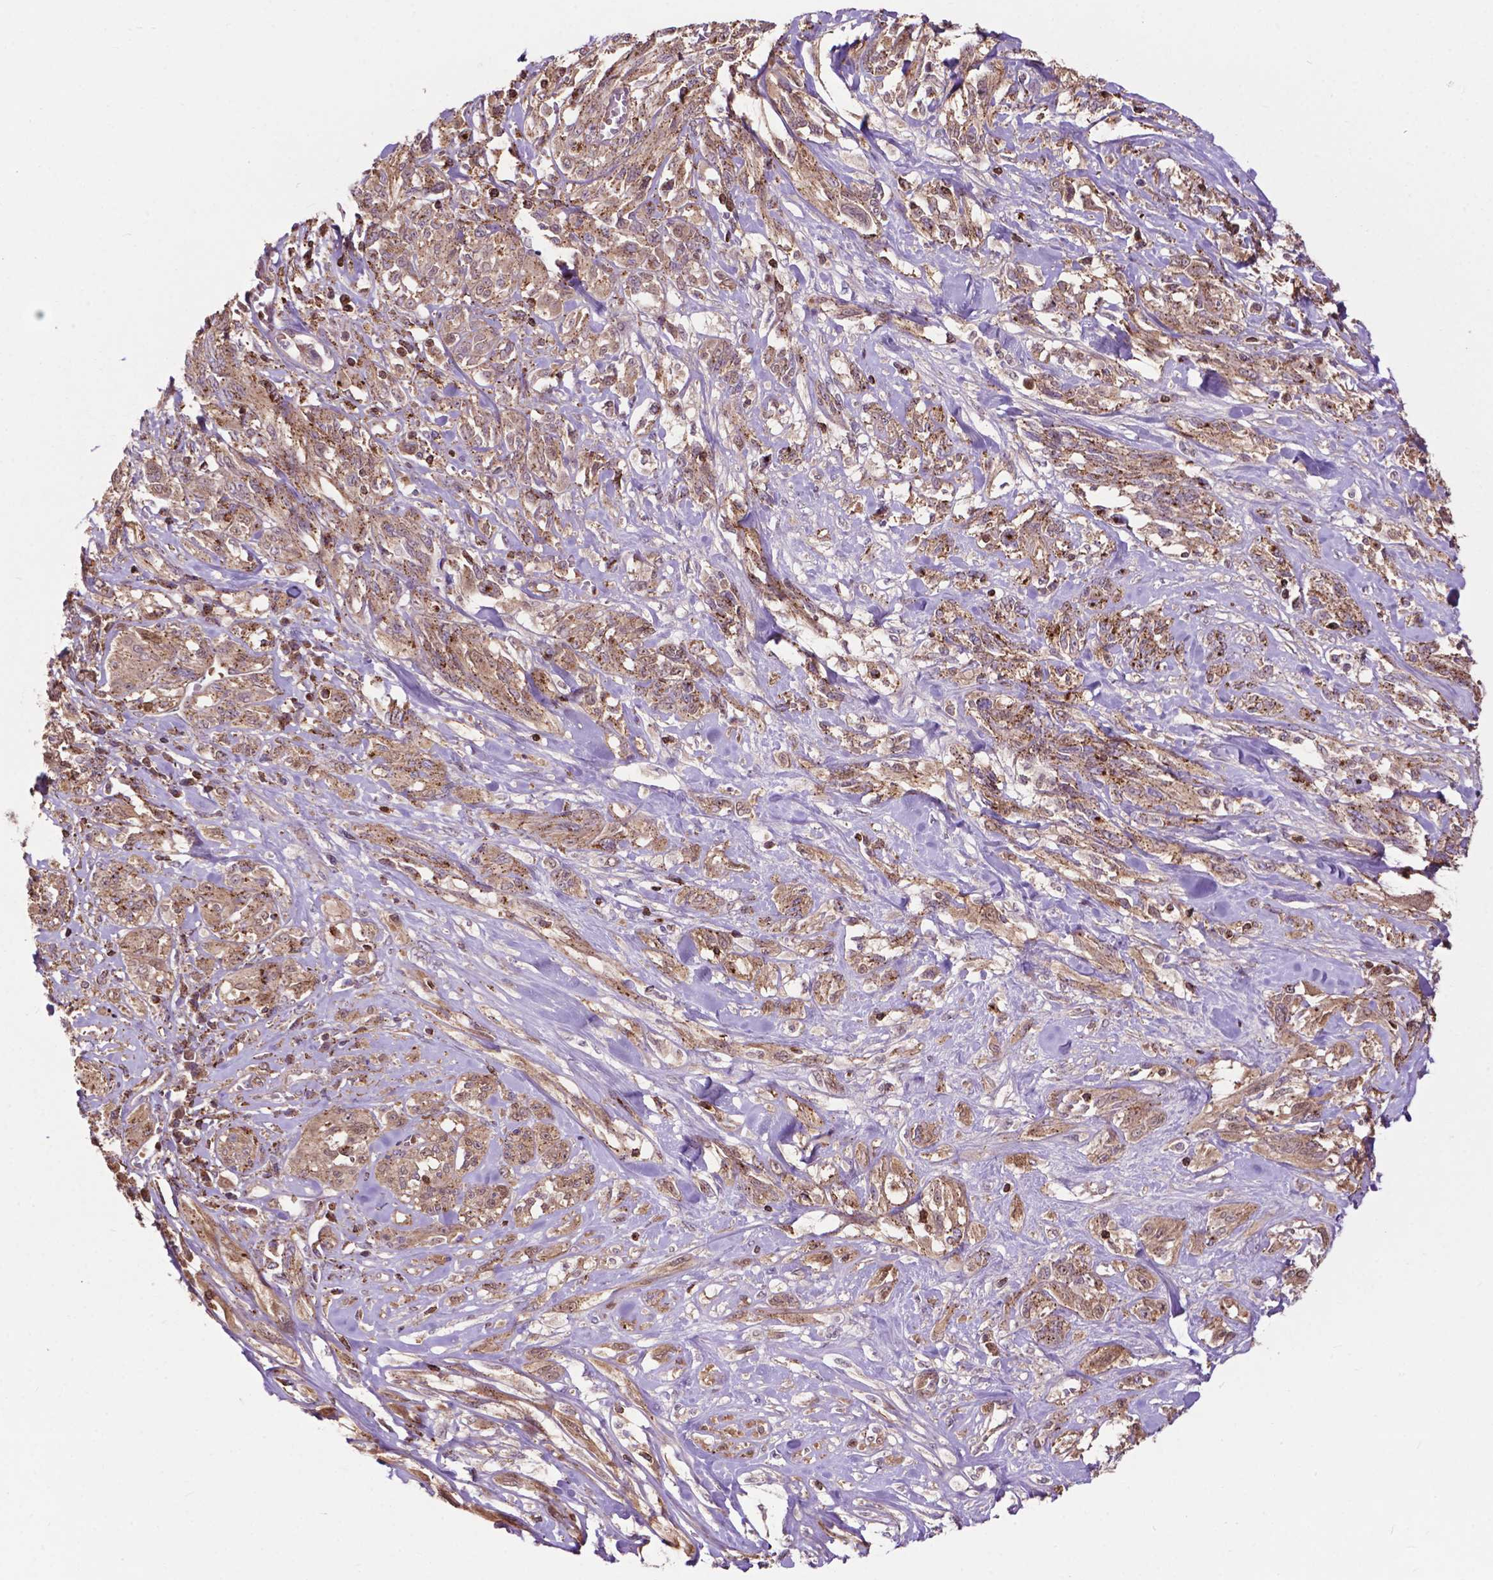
{"staining": {"intensity": "moderate", "quantity": ">75%", "location": "cytoplasmic/membranous"}, "tissue": "melanoma", "cell_type": "Tumor cells", "image_type": "cancer", "snomed": [{"axis": "morphology", "description": "Malignant melanoma, NOS"}, {"axis": "topography", "description": "Skin"}], "caption": "Brown immunohistochemical staining in melanoma shows moderate cytoplasmic/membranous staining in approximately >75% of tumor cells.", "gene": "CHMP4A", "patient": {"sex": "female", "age": 91}}